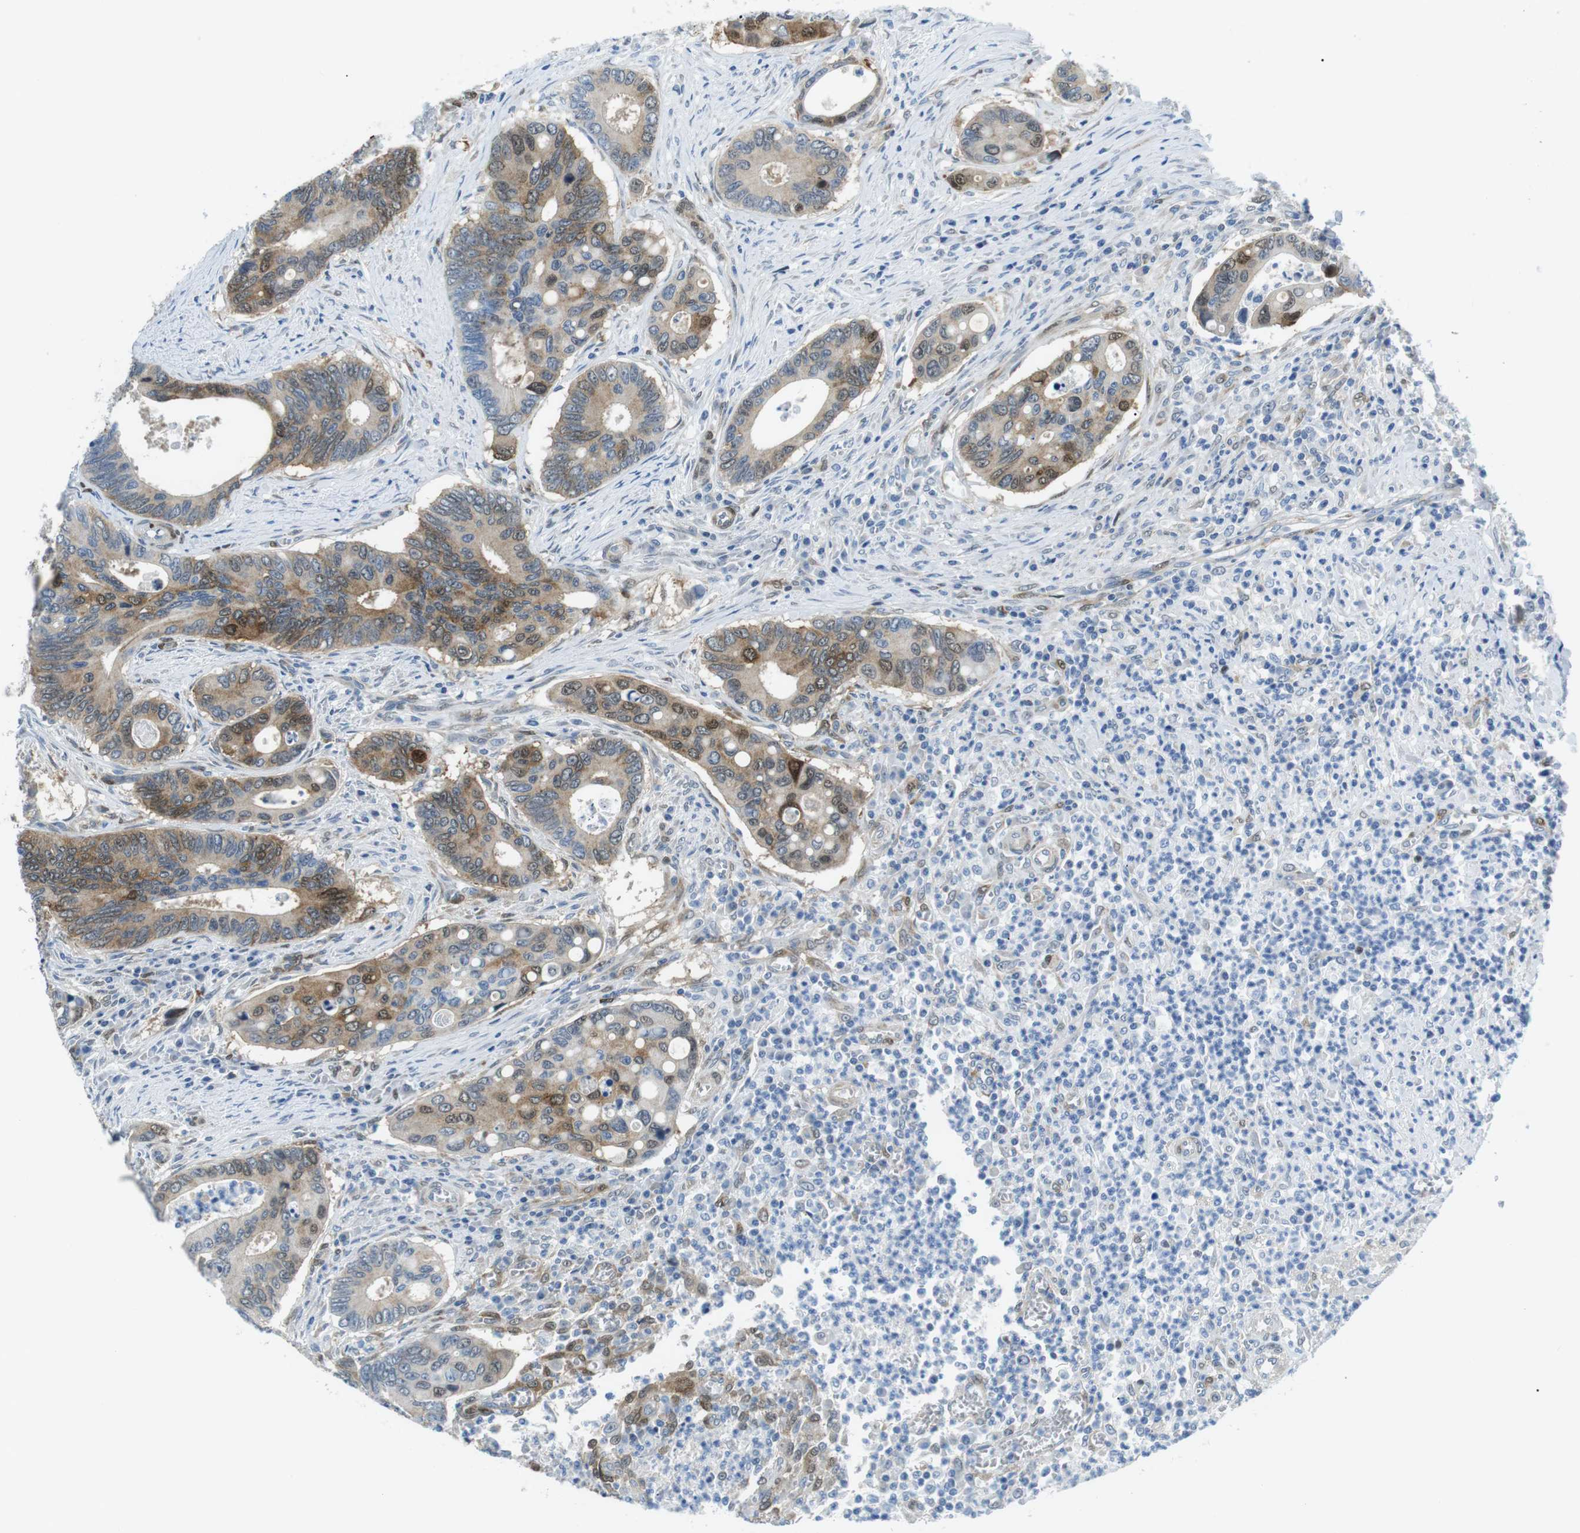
{"staining": {"intensity": "moderate", "quantity": ">75%", "location": "cytoplasmic/membranous,nuclear"}, "tissue": "colorectal cancer", "cell_type": "Tumor cells", "image_type": "cancer", "snomed": [{"axis": "morphology", "description": "Inflammation, NOS"}, {"axis": "morphology", "description": "Adenocarcinoma, NOS"}, {"axis": "topography", "description": "Colon"}], "caption": "Protein expression analysis of human colorectal cancer (adenocarcinoma) reveals moderate cytoplasmic/membranous and nuclear staining in about >75% of tumor cells.", "gene": "PHLDA1", "patient": {"sex": "male", "age": 72}}